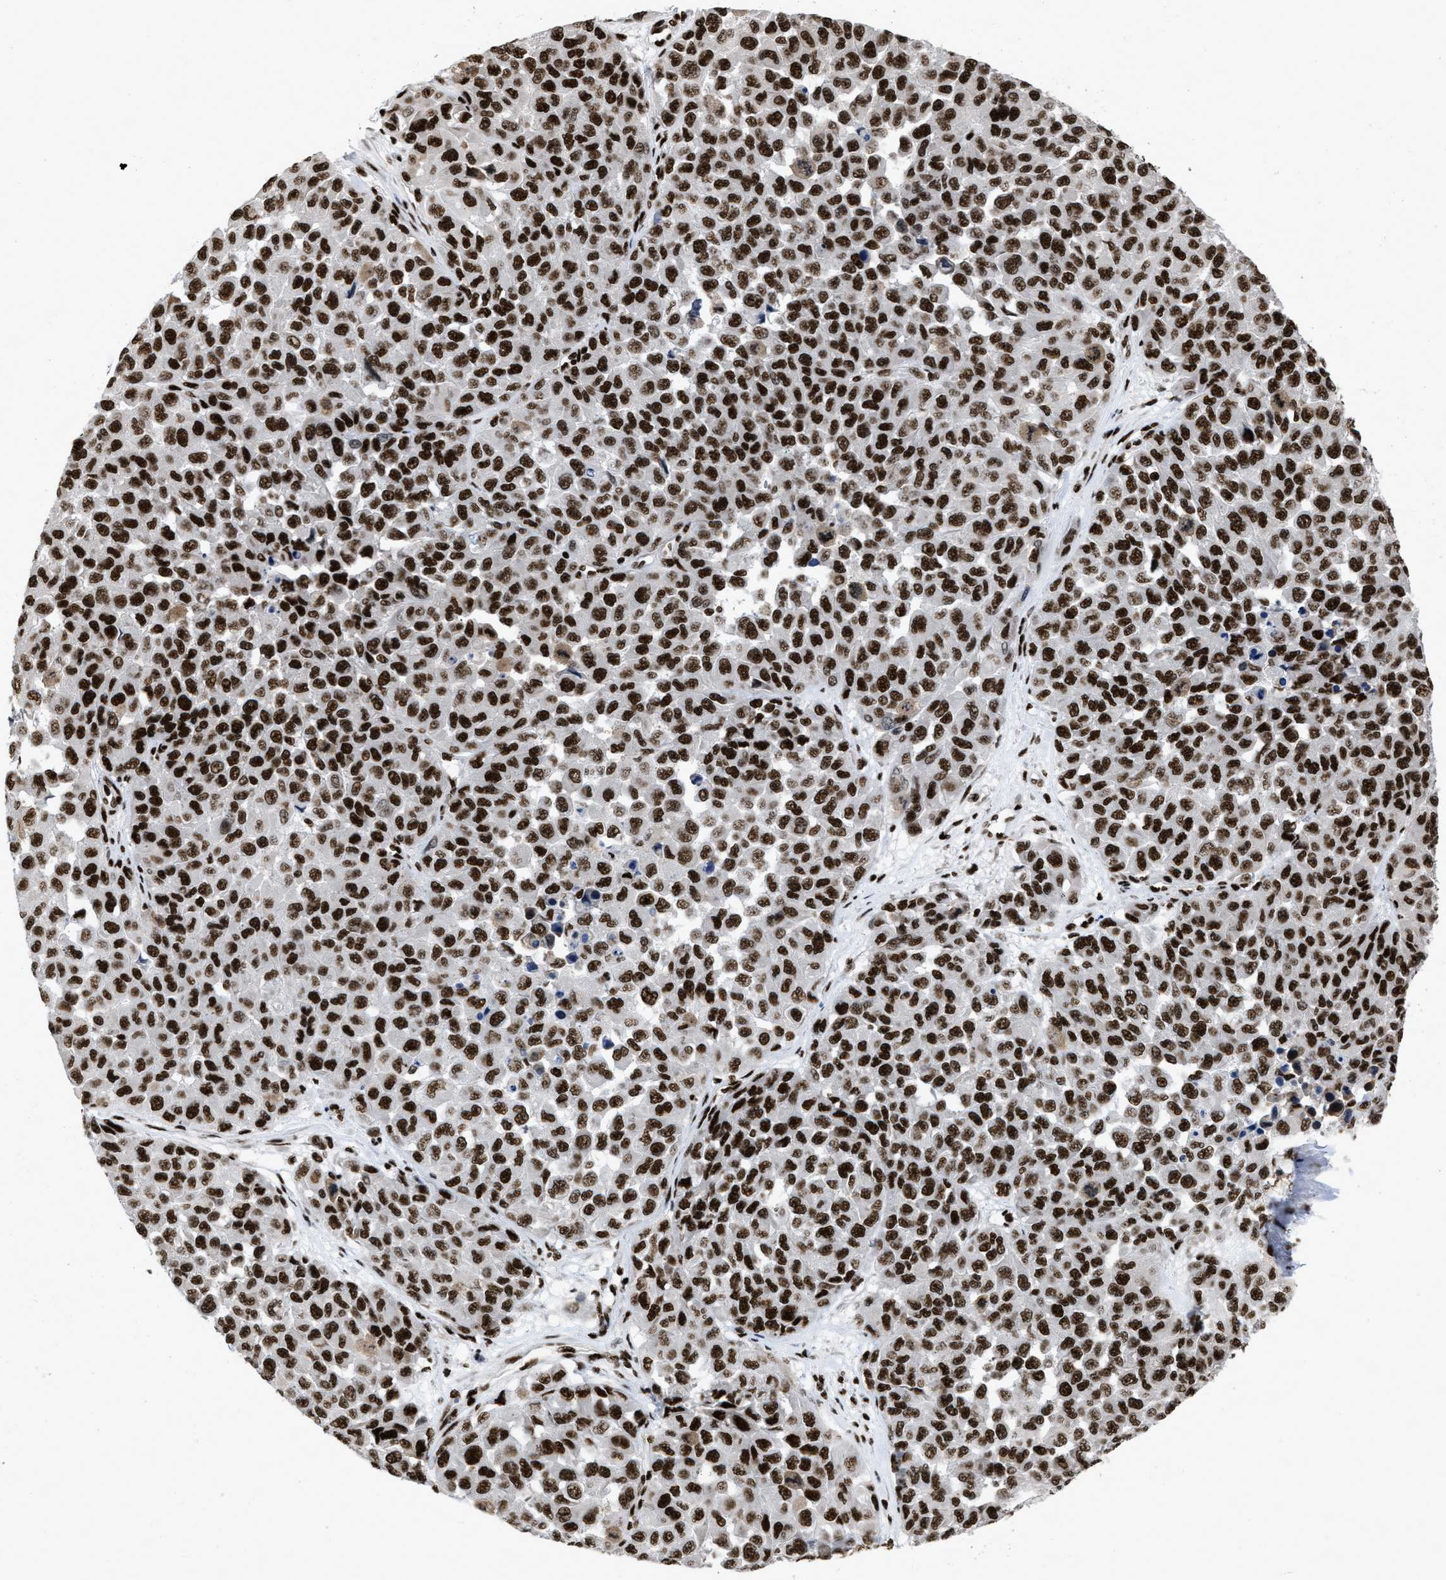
{"staining": {"intensity": "strong", "quantity": ">75%", "location": "nuclear"}, "tissue": "melanoma", "cell_type": "Tumor cells", "image_type": "cancer", "snomed": [{"axis": "morphology", "description": "Malignant melanoma, NOS"}, {"axis": "topography", "description": "Skin"}], "caption": "The immunohistochemical stain shows strong nuclear expression in tumor cells of malignant melanoma tissue. The protein of interest is shown in brown color, while the nuclei are stained blue.", "gene": "CREB1", "patient": {"sex": "male", "age": 62}}